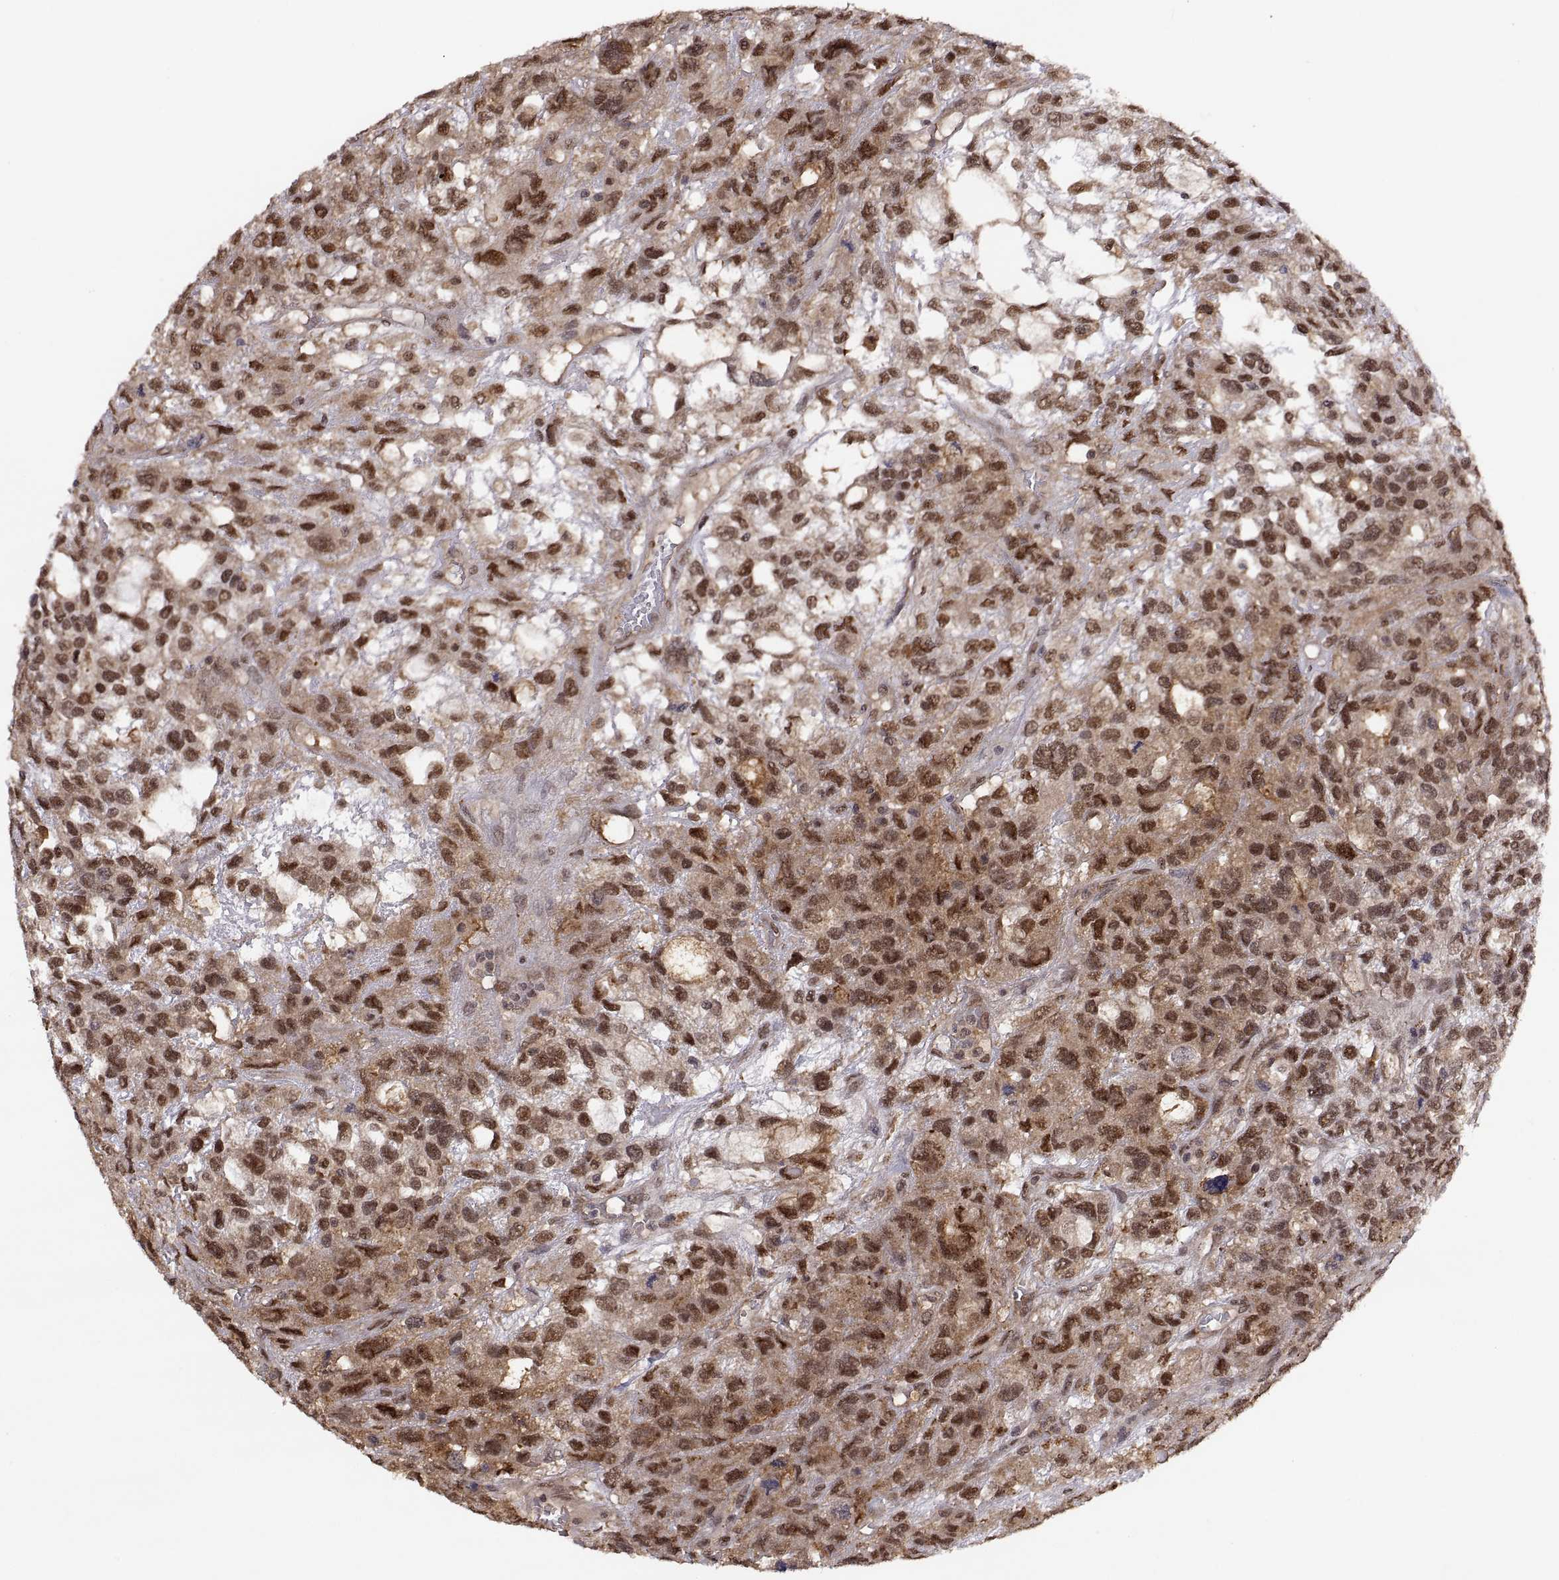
{"staining": {"intensity": "moderate", "quantity": ">75%", "location": "cytoplasmic/membranous,nuclear"}, "tissue": "testis cancer", "cell_type": "Tumor cells", "image_type": "cancer", "snomed": [{"axis": "morphology", "description": "Seminoma, NOS"}, {"axis": "topography", "description": "Testis"}], "caption": "Protein staining shows moderate cytoplasmic/membranous and nuclear expression in about >75% of tumor cells in testis cancer.", "gene": "PSMC2", "patient": {"sex": "male", "age": 52}}